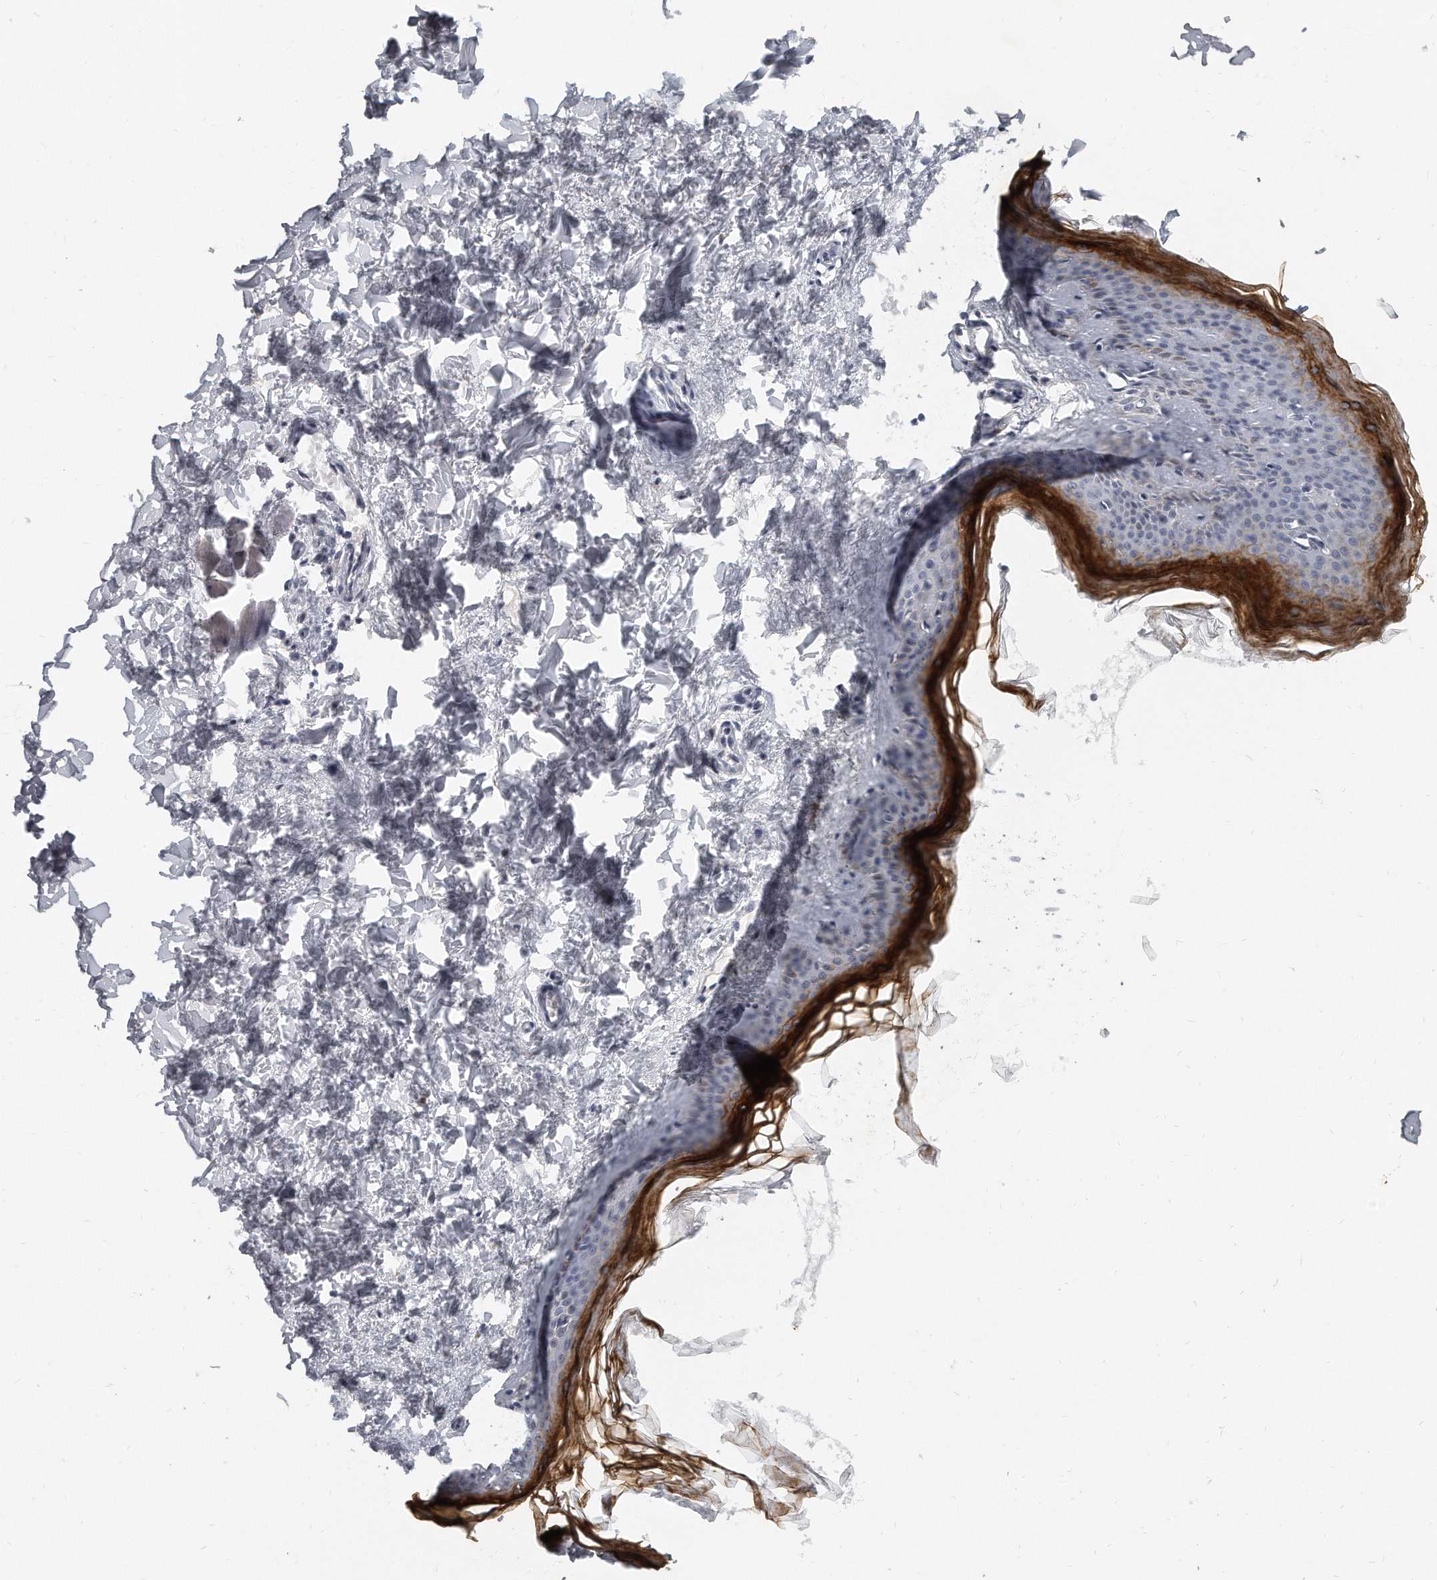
{"staining": {"intensity": "negative", "quantity": "none", "location": "none"}, "tissue": "skin", "cell_type": "Fibroblasts", "image_type": "normal", "snomed": [{"axis": "morphology", "description": "Normal tissue, NOS"}, {"axis": "topography", "description": "Skin"}], "caption": "Human skin stained for a protein using IHC displays no staining in fibroblasts.", "gene": "TFCP2L1", "patient": {"sex": "female", "age": 27}}